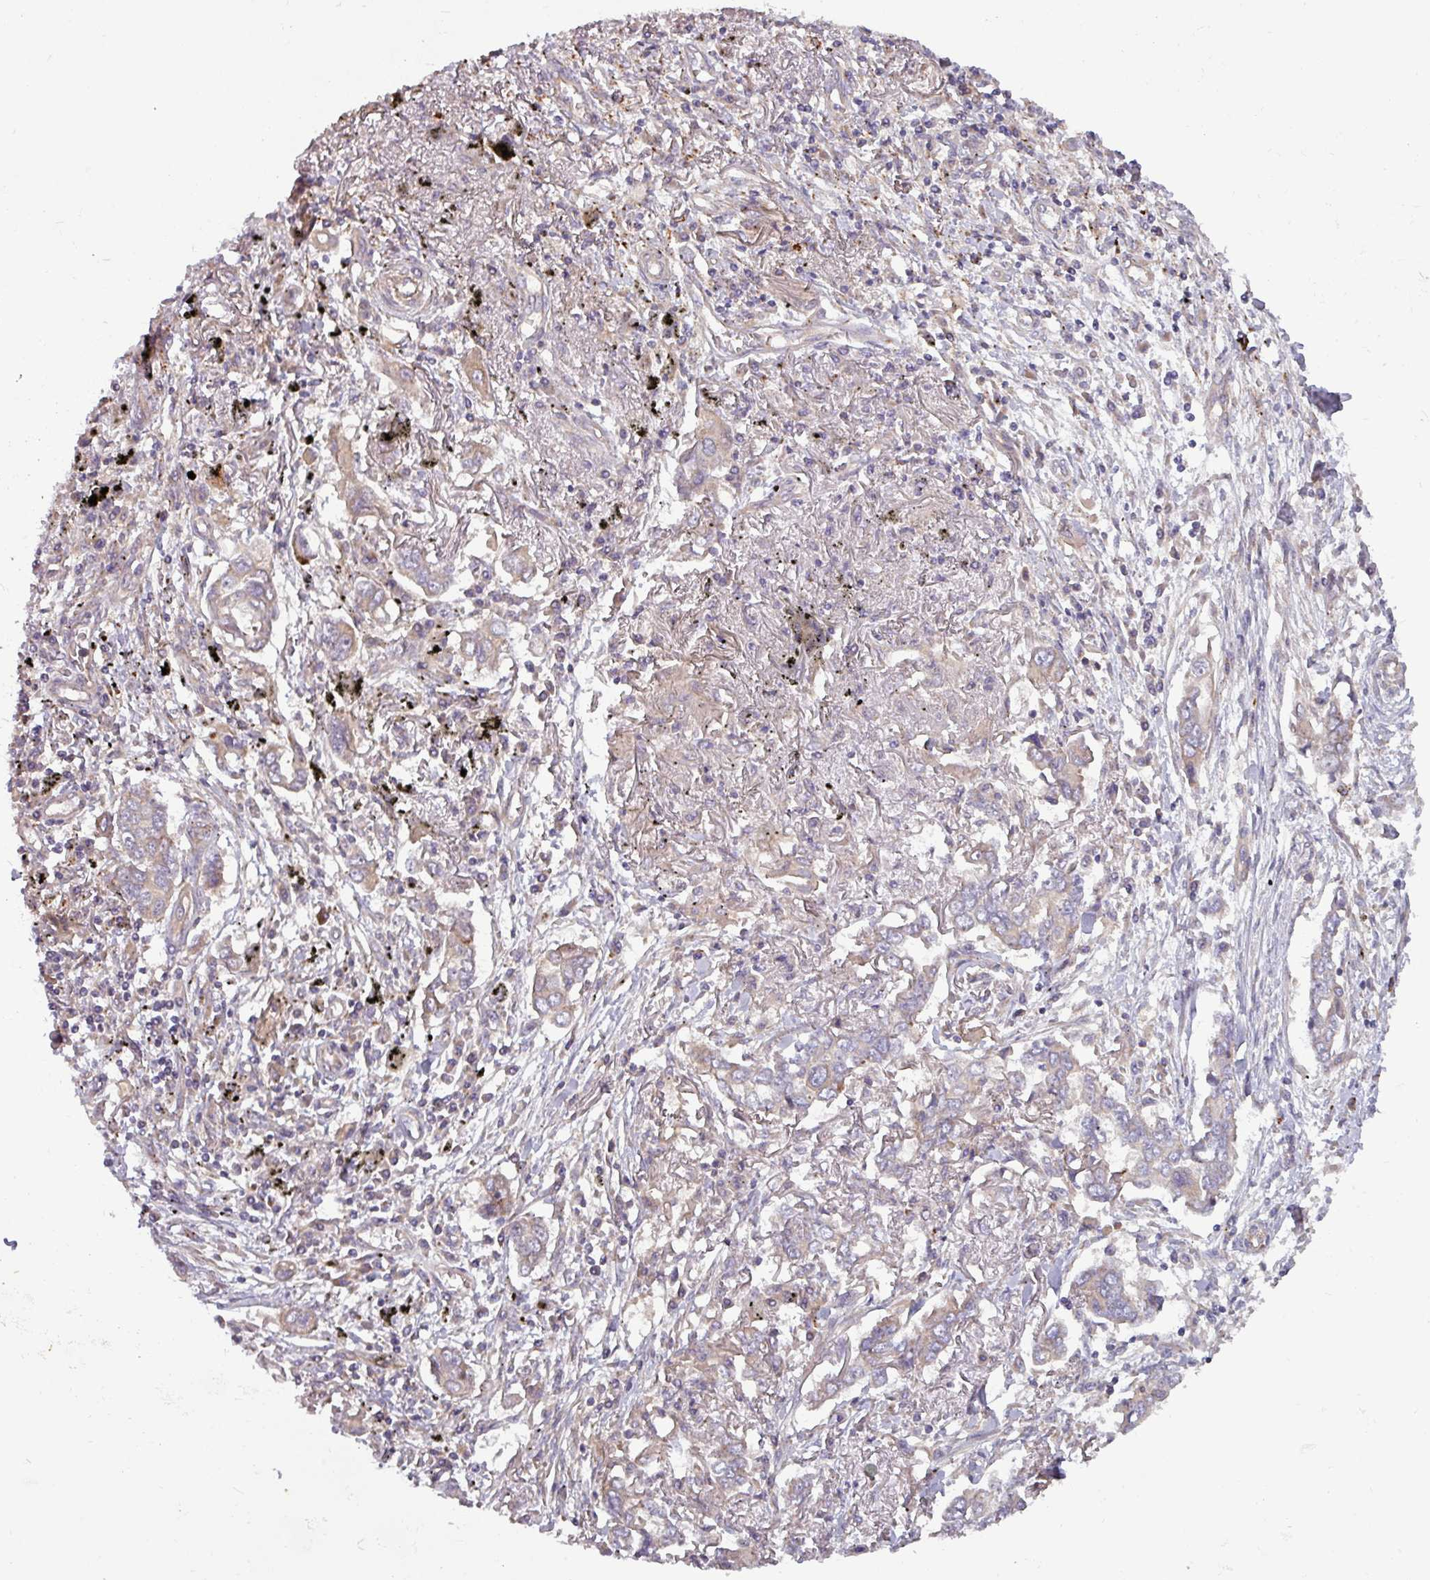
{"staining": {"intensity": "negative", "quantity": "none", "location": "none"}, "tissue": "lung cancer", "cell_type": "Tumor cells", "image_type": "cancer", "snomed": [{"axis": "morphology", "description": "Adenocarcinoma, NOS"}, {"axis": "topography", "description": "Lung"}], "caption": "Lung cancer stained for a protein using immunohistochemistry (IHC) exhibits no positivity tumor cells.", "gene": "PLIN2", "patient": {"sex": "male", "age": 76}}